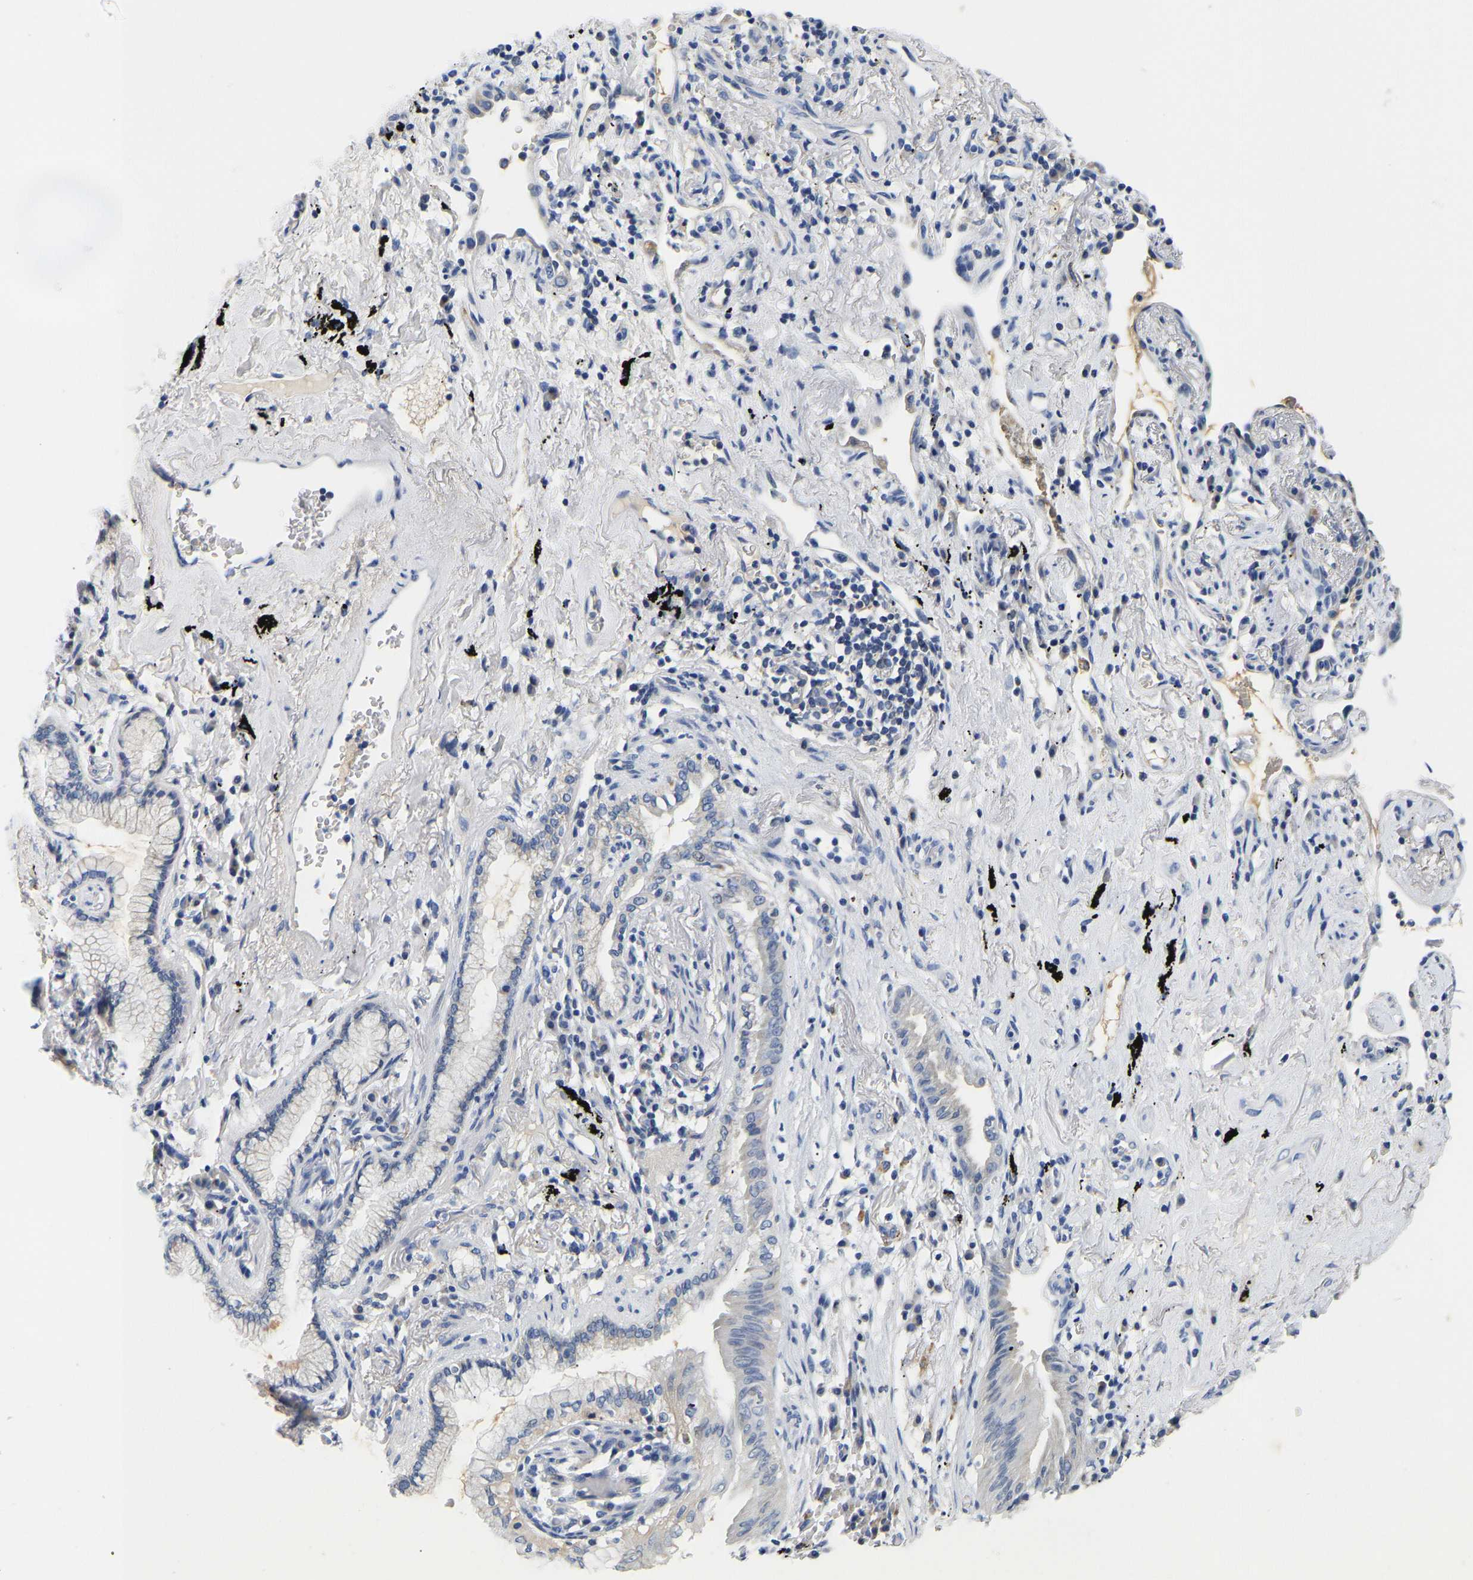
{"staining": {"intensity": "negative", "quantity": "none", "location": "none"}, "tissue": "lung cancer", "cell_type": "Tumor cells", "image_type": "cancer", "snomed": [{"axis": "morphology", "description": "Normal tissue, NOS"}, {"axis": "morphology", "description": "Adenocarcinoma, NOS"}, {"axis": "topography", "description": "Bronchus"}, {"axis": "topography", "description": "Lung"}], "caption": "IHC histopathology image of neoplastic tissue: lung cancer stained with DAB (3,3'-diaminobenzidine) displays no significant protein expression in tumor cells.", "gene": "PCK2", "patient": {"sex": "female", "age": 70}}